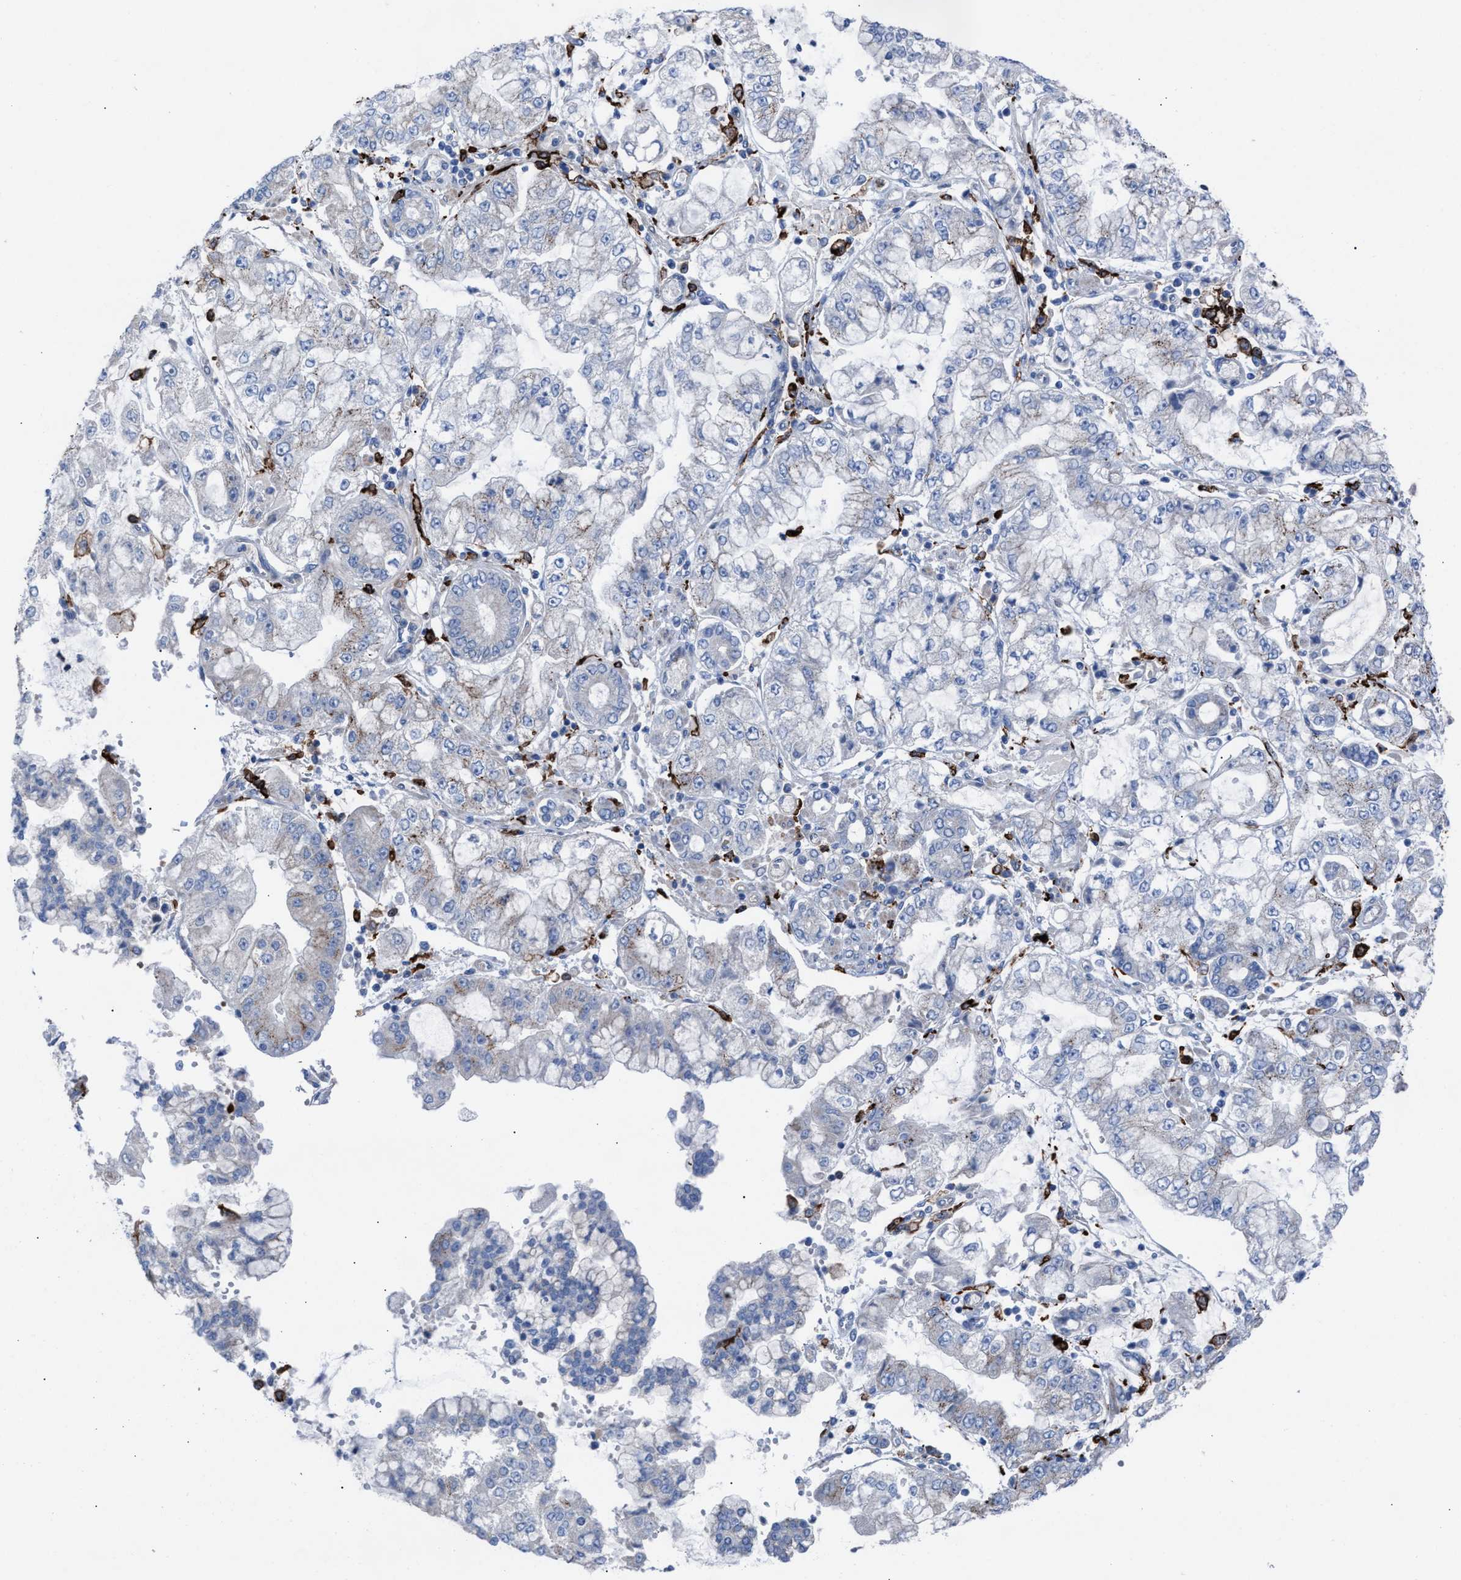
{"staining": {"intensity": "negative", "quantity": "none", "location": "none"}, "tissue": "stomach cancer", "cell_type": "Tumor cells", "image_type": "cancer", "snomed": [{"axis": "morphology", "description": "Adenocarcinoma, NOS"}, {"axis": "topography", "description": "Stomach"}], "caption": "IHC histopathology image of stomach cancer stained for a protein (brown), which displays no staining in tumor cells. Nuclei are stained in blue.", "gene": "SLC47A1", "patient": {"sex": "male", "age": 76}}